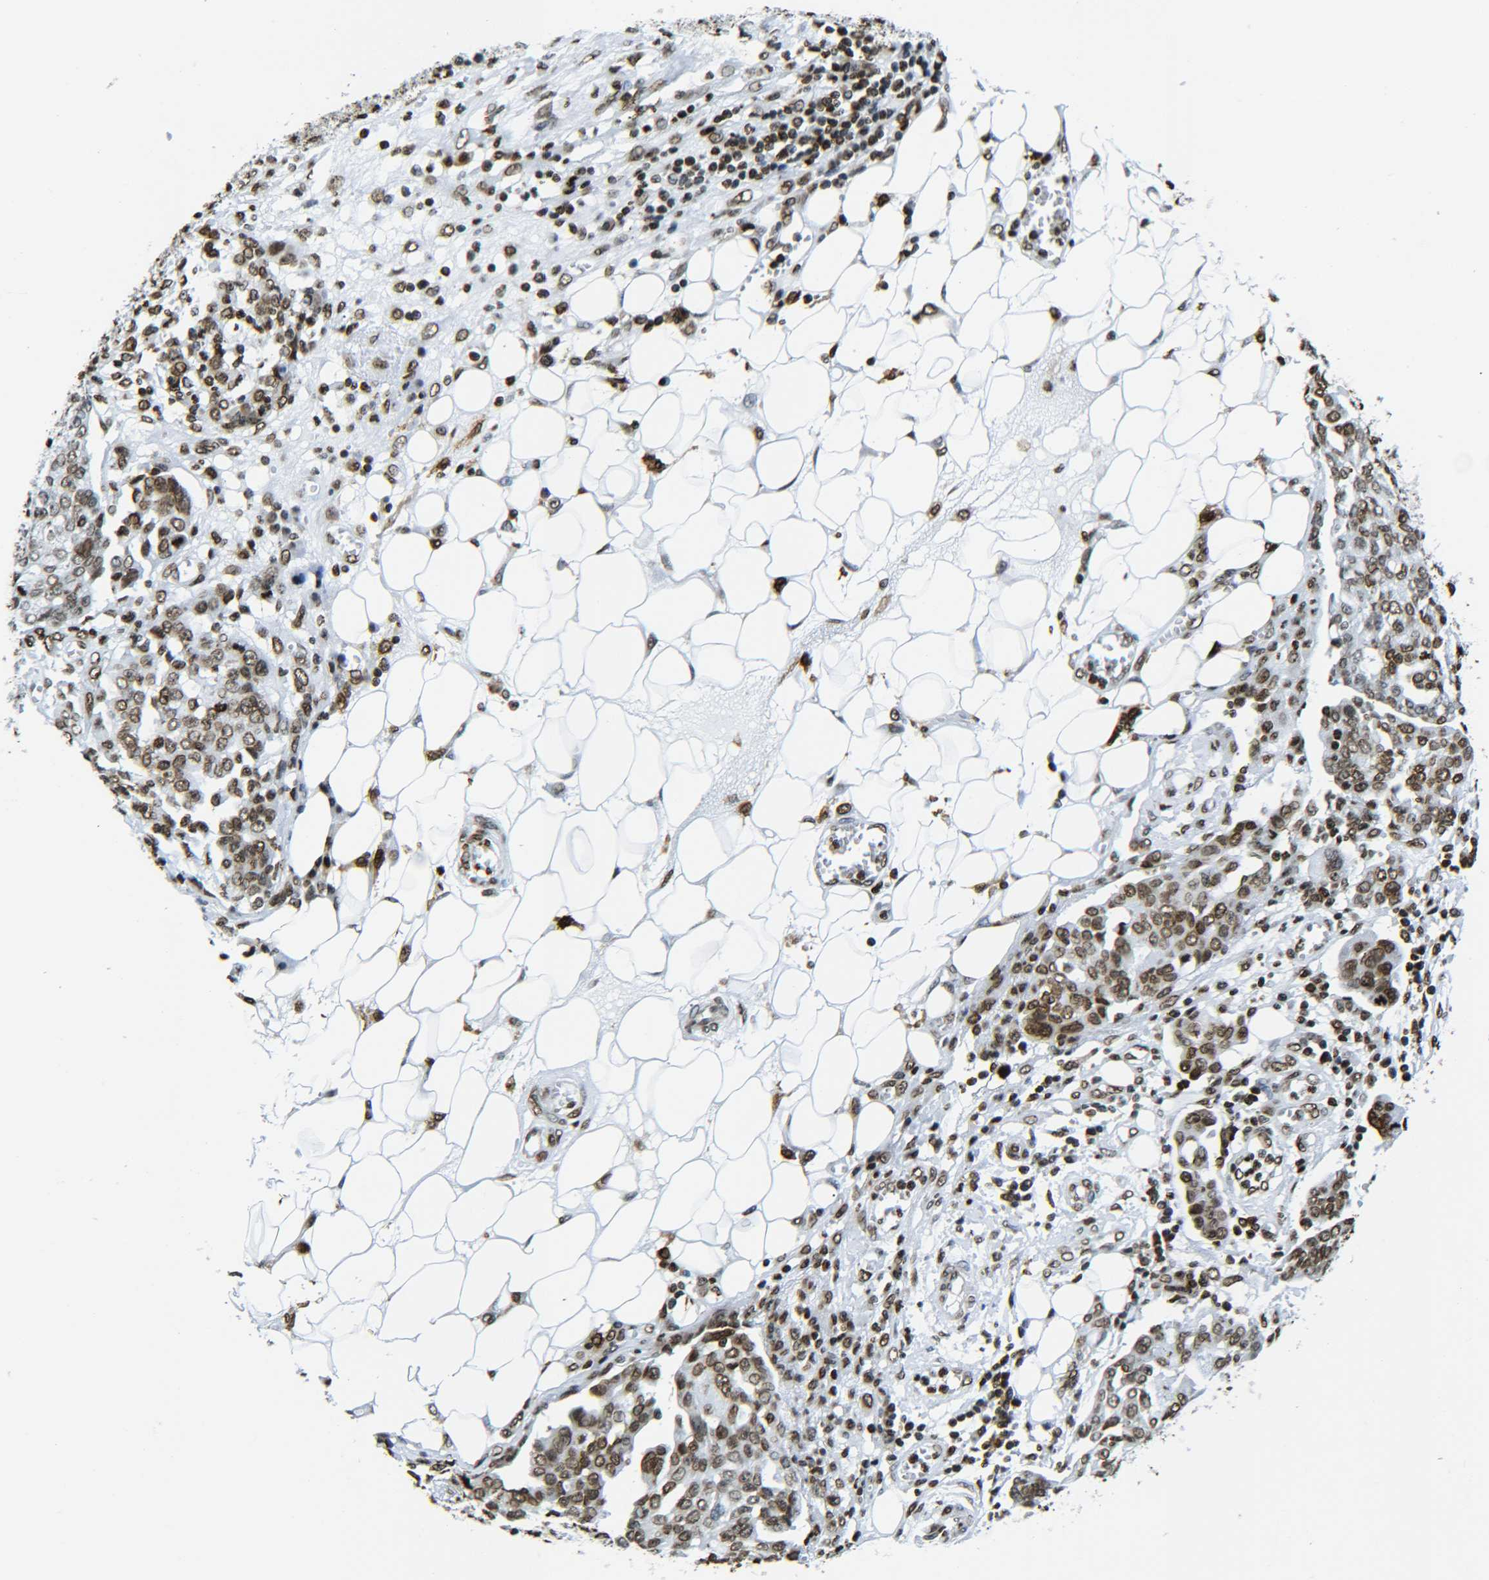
{"staining": {"intensity": "moderate", "quantity": ">75%", "location": "nuclear"}, "tissue": "ovarian cancer", "cell_type": "Tumor cells", "image_type": "cancer", "snomed": [{"axis": "morphology", "description": "Cystadenocarcinoma, serous, NOS"}, {"axis": "topography", "description": "Soft tissue"}, {"axis": "topography", "description": "Ovary"}], "caption": "Ovarian cancer tissue demonstrates moderate nuclear staining in about >75% of tumor cells Using DAB (brown) and hematoxylin (blue) stains, captured at high magnification using brightfield microscopy.", "gene": "H2AX", "patient": {"sex": "female", "age": 57}}